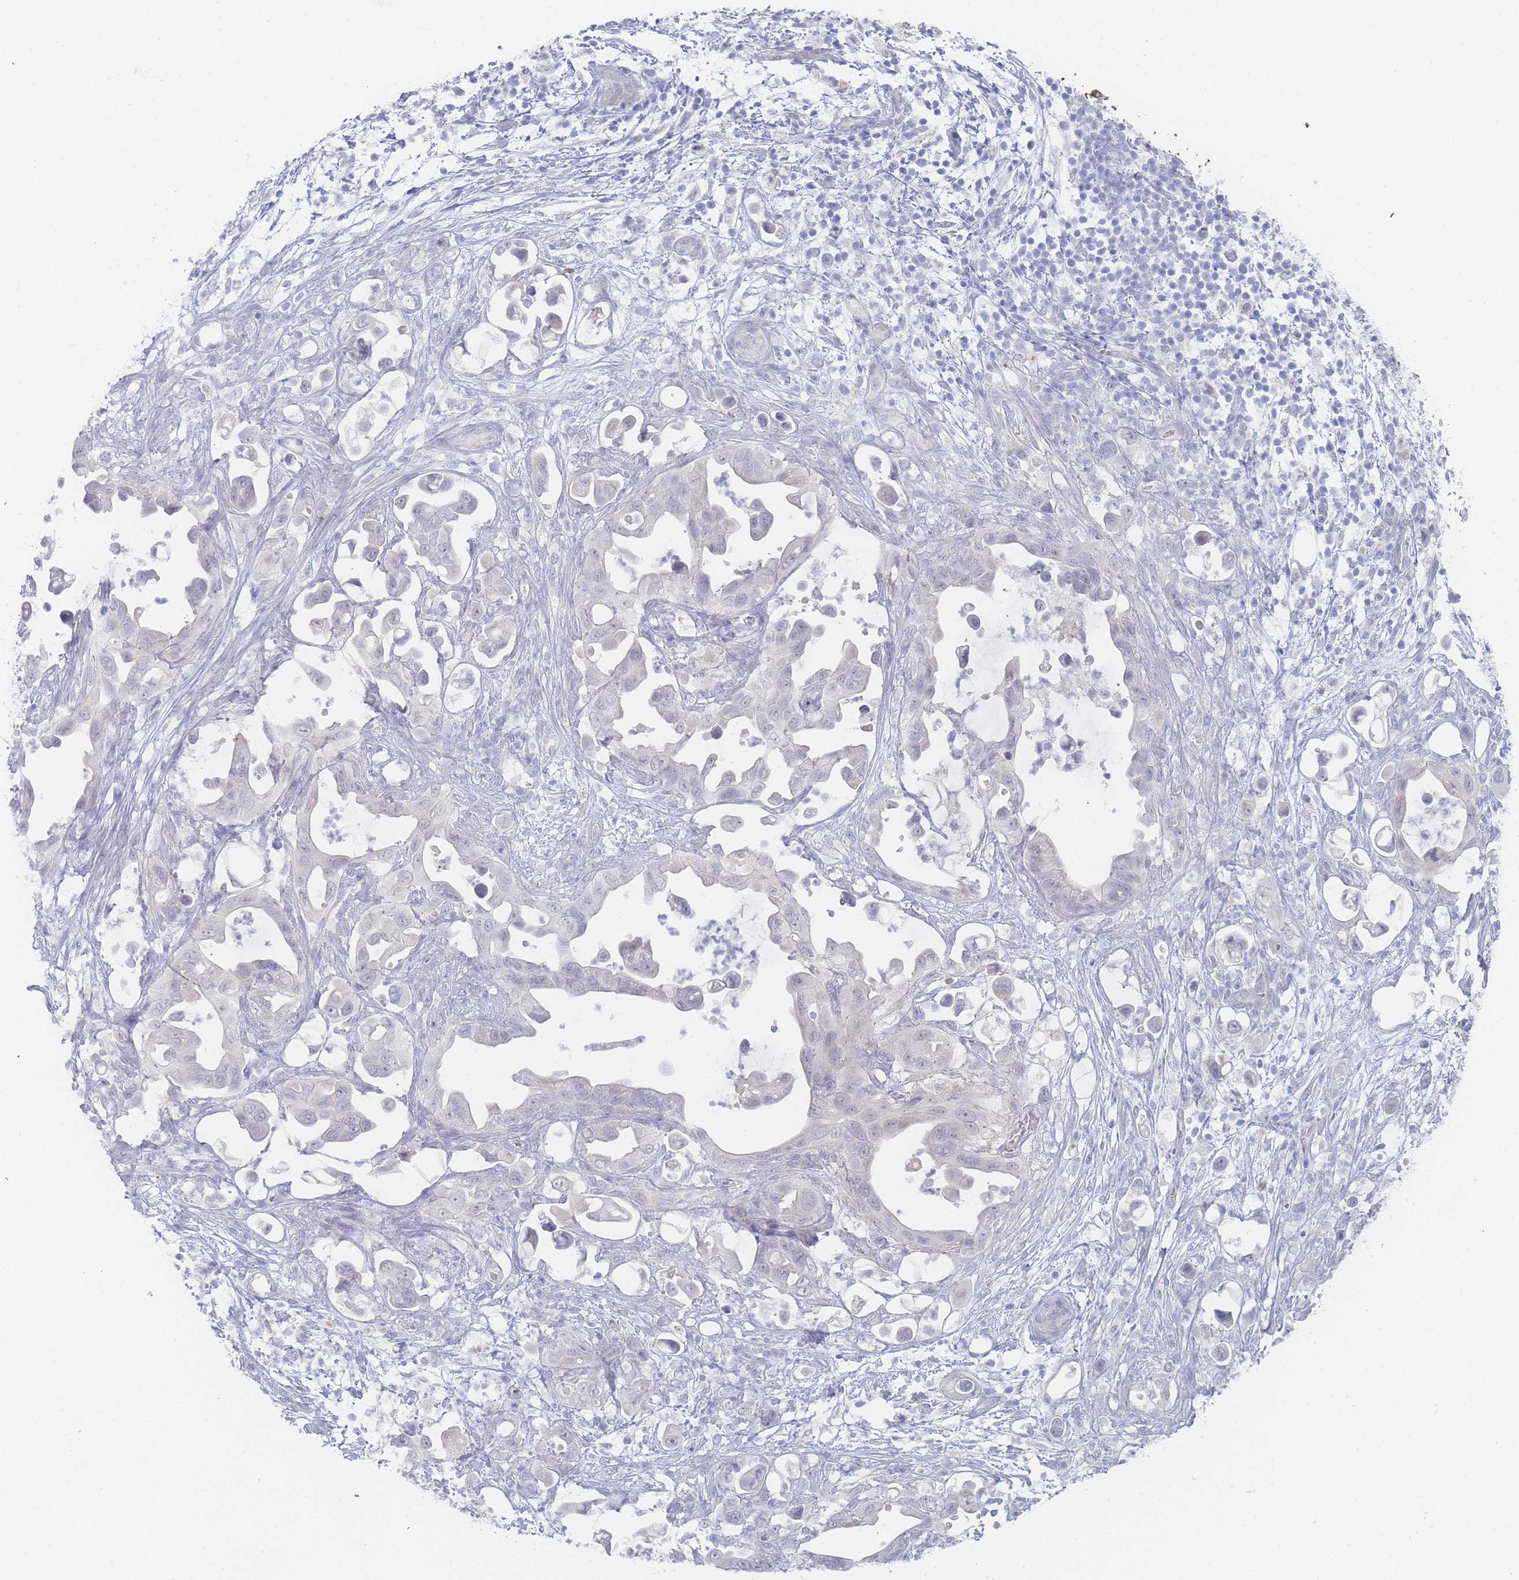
{"staining": {"intensity": "negative", "quantity": "none", "location": "none"}, "tissue": "pancreatic cancer", "cell_type": "Tumor cells", "image_type": "cancer", "snomed": [{"axis": "morphology", "description": "Adenocarcinoma, NOS"}, {"axis": "topography", "description": "Pancreas"}], "caption": "Immunohistochemistry (IHC) of human adenocarcinoma (pancreatic) exhibits no staining in tumor cells.", "gene": "IMPG1", "patient": {"sex": "male", "age": 61}}